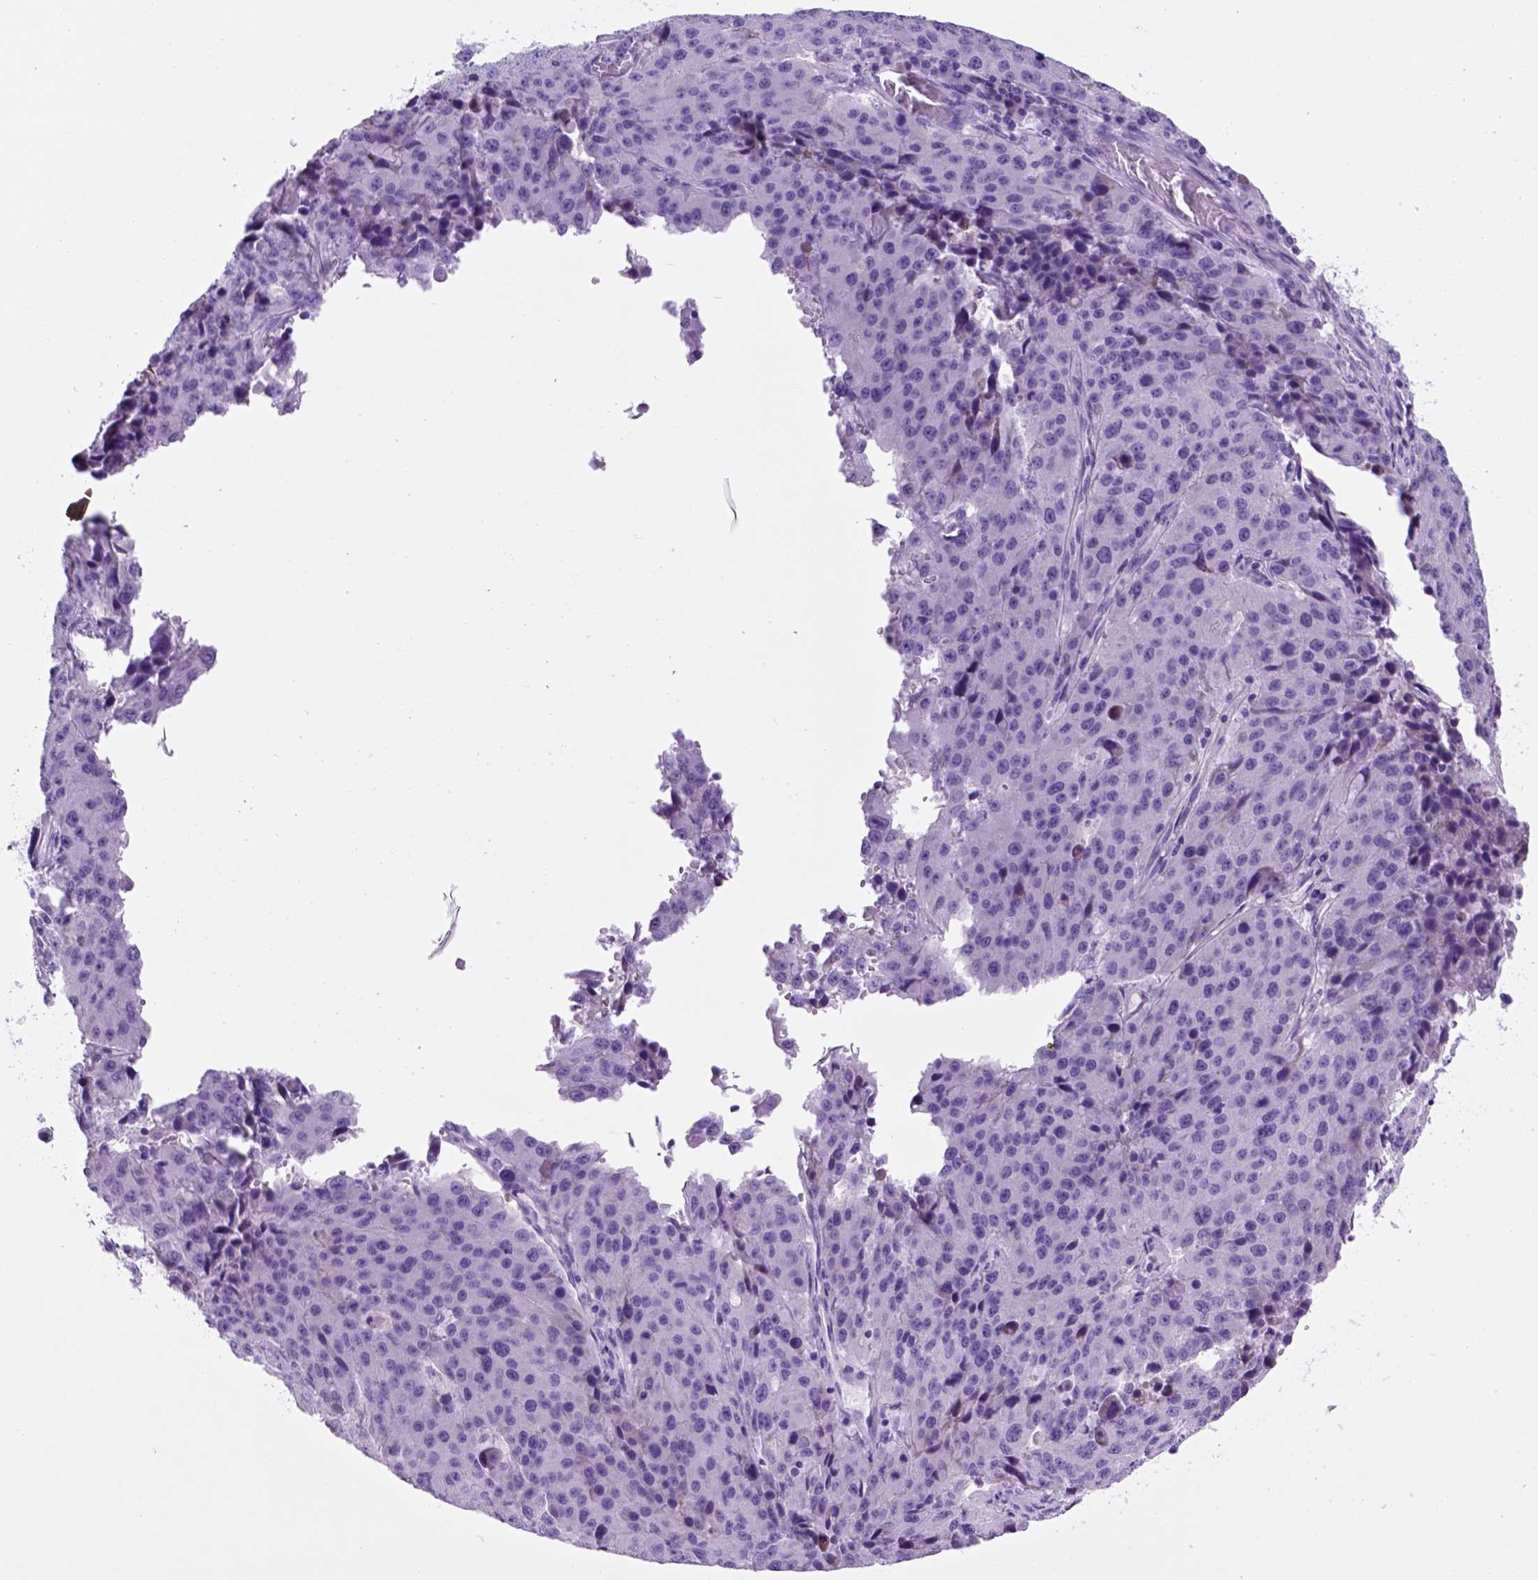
{"staining": {"intensity": "negative", "quantity": "none", "location": "none"}, "tissue": "stomach cancer", "cell_type": "Tumor cells", "image_type": "cancer", "snomed": [{"axis": "morphology", "description": "Adenocarcinoma, NOS"}, {"axis": "topography", "description": "Stomach"}], "caption": "The histopathology image displays no staining of tumor cells in stomach adenocarcinoma. The staining was performed using DAB to visualize the protein expression in brown, while the nuclei were stained in blue with hematoxylin (Magnification: 20x).", "gene": "HHIPL2", "patient": {"sex": "male", "age": 71}}